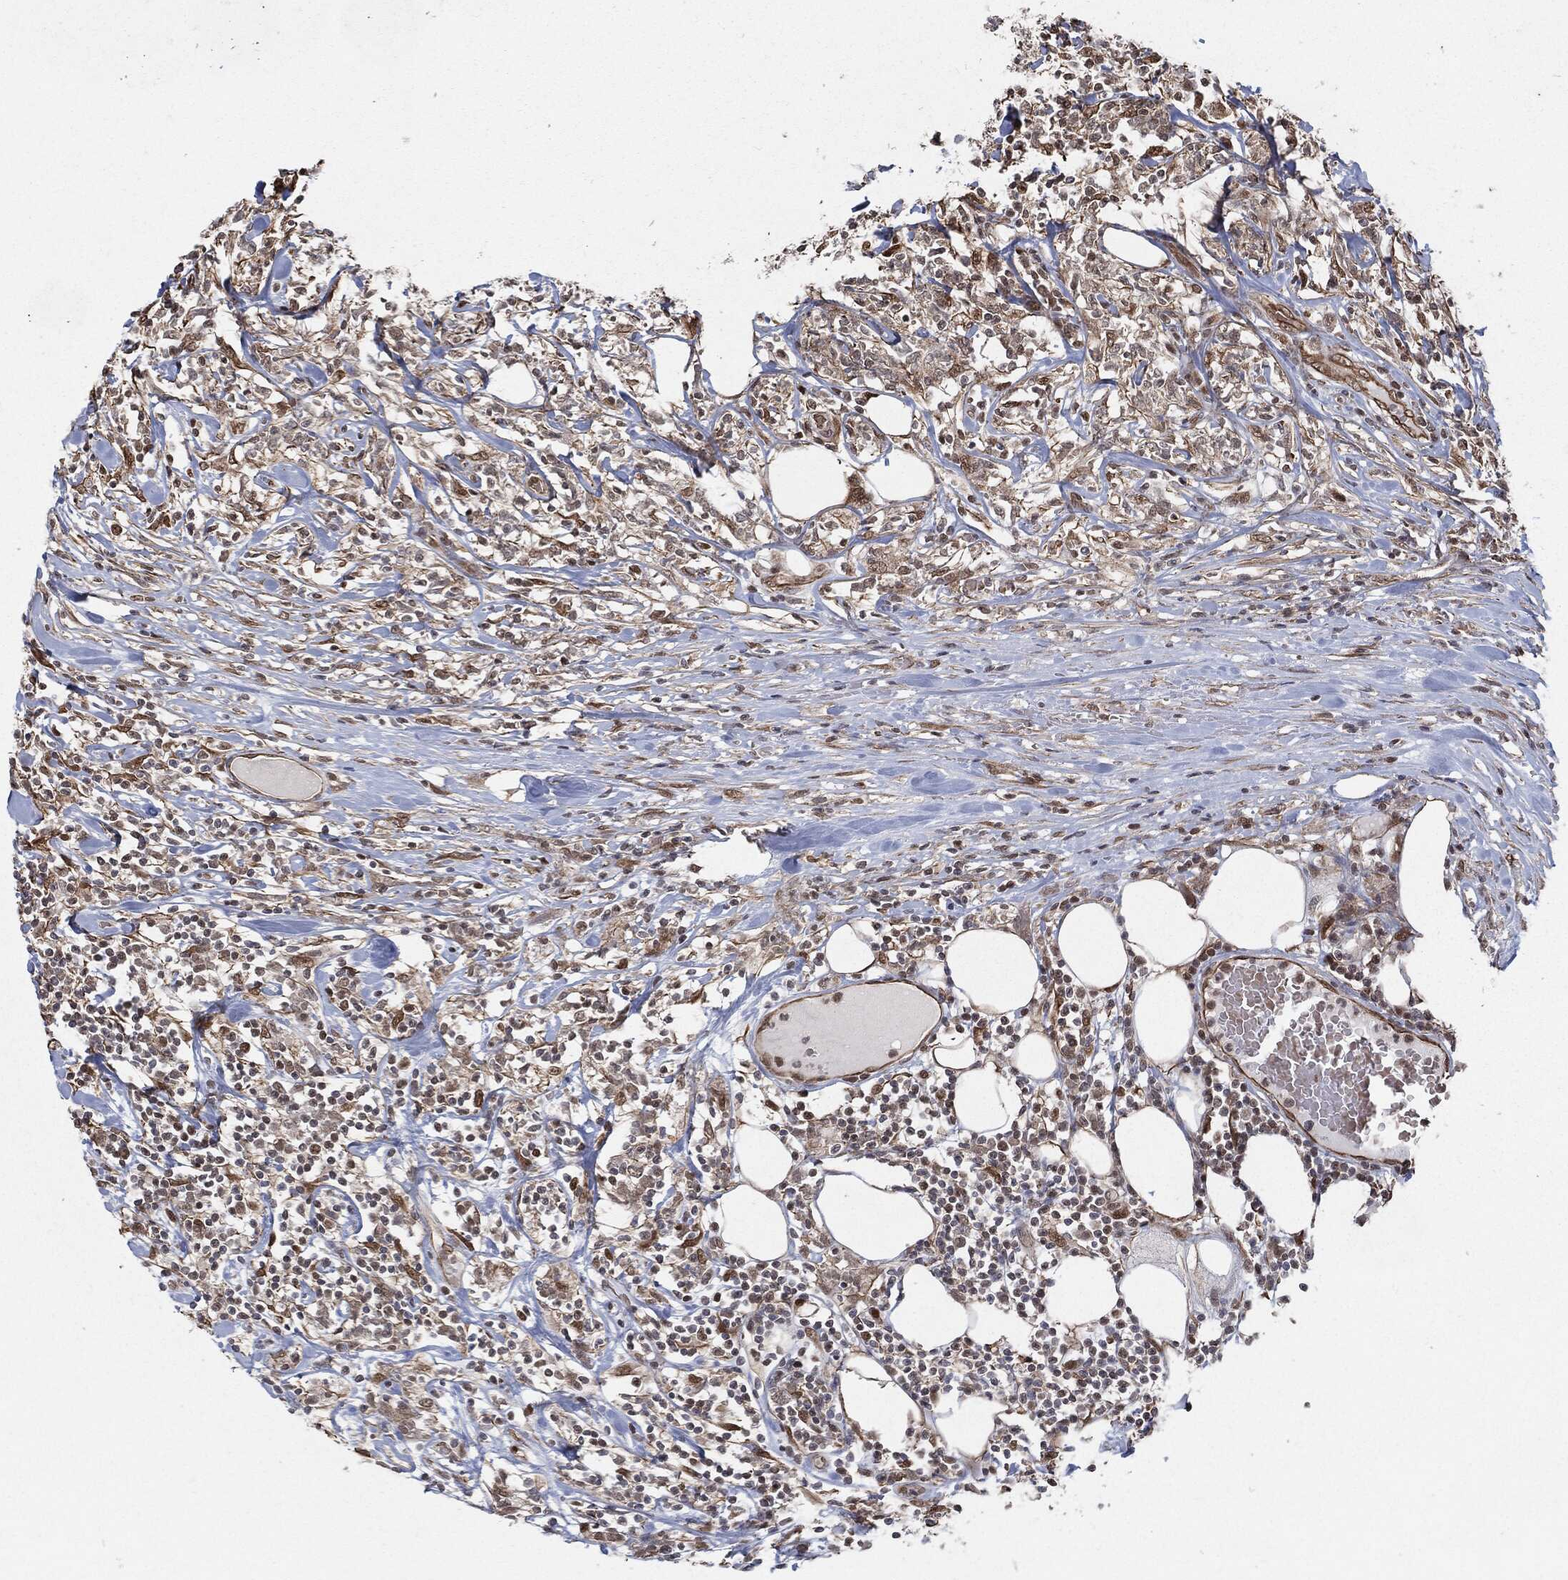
{"staining": {"intensity": "moderate", "quantity": "<25%", "location": "cytoplasmic/membranous,nuclear"}, "tissue": "lymphoma", "cell_type": "Tumor cells", "image_type": "cancer", "snomed": [{"axis": "morphology", "description": "Malignant lymphoma, non-Hodgkin's type, High grade"}, {"axis": "topography", "description": "Lymph node"}], "caption": "This is a micrograph of IHC staining of lymphoma, which shows moderate positivity in the cytoplasmic/membranous and nuclear of tumor cells.", "gene": "TP53RK", "patient": {"sex": "female", "age": 84}}